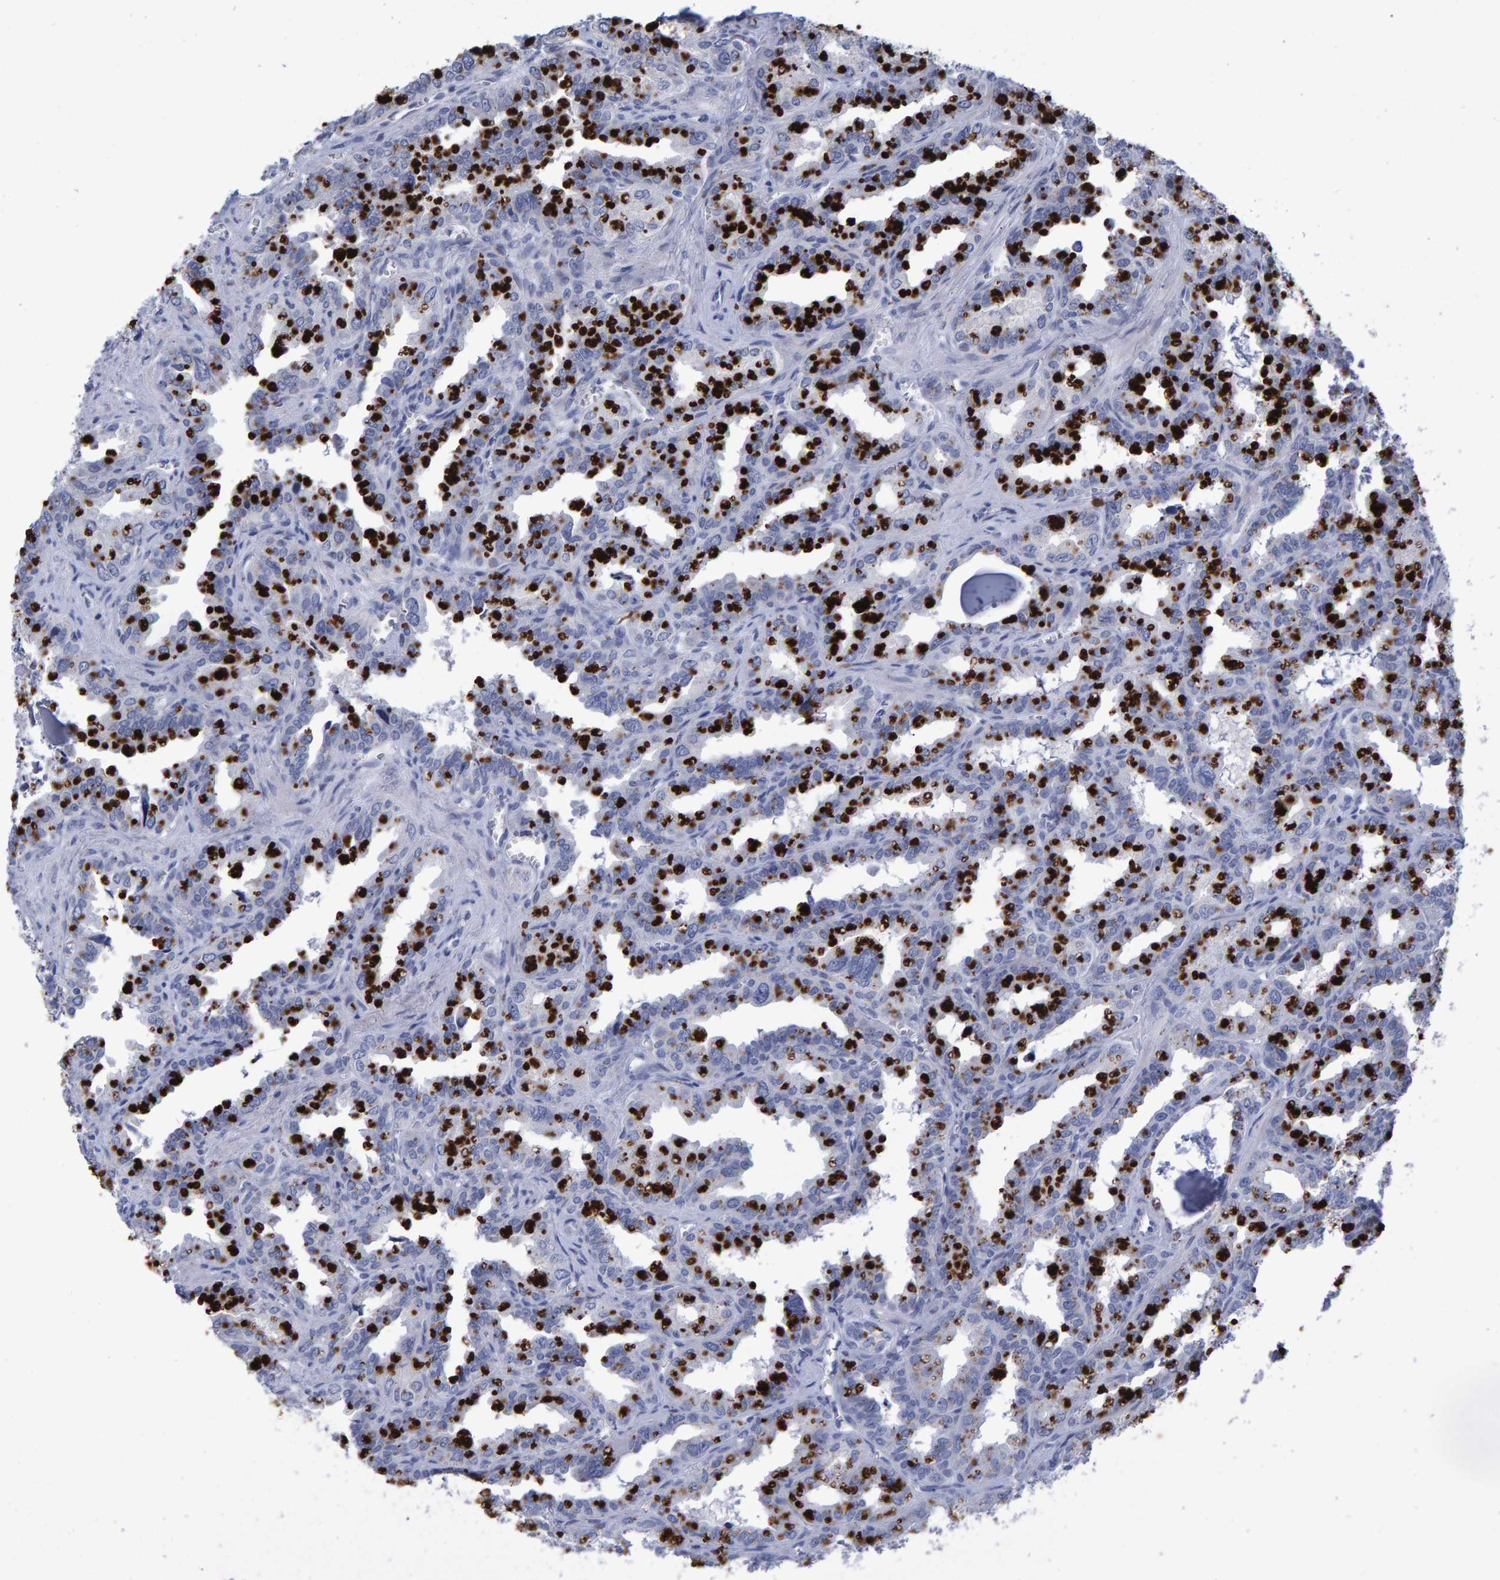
{"staining": {"intensity": "moderate", "quantity": "25%-75%", "location": "cytoplasmic/membranous"}, "tissue": "seminal vesicle", "cell_type": "Glandular cells", "image_type": "normal", "snomed": [{"axis": "morphology", "description": "Normal tissue, NOS"}, {"axis": "topography", "description": "Prostate"}, {"axis": "topography", "description": "Seminal veicle"}], "caption": "Immunohistochemical staining of benign seminal vesicle shows moderate cytoplasmic/membranous protein staining in approximately 25%-75% of glandular cells. The staining was performed using DAB (3,3'-diaminobenzidine) to visualize the protein expression in brown, while the nuclei were stained in blue with hematoxylin (Magnification: 20x).", "gene": "PROCA1", "patient": {"sex": "male", "age": 51}}